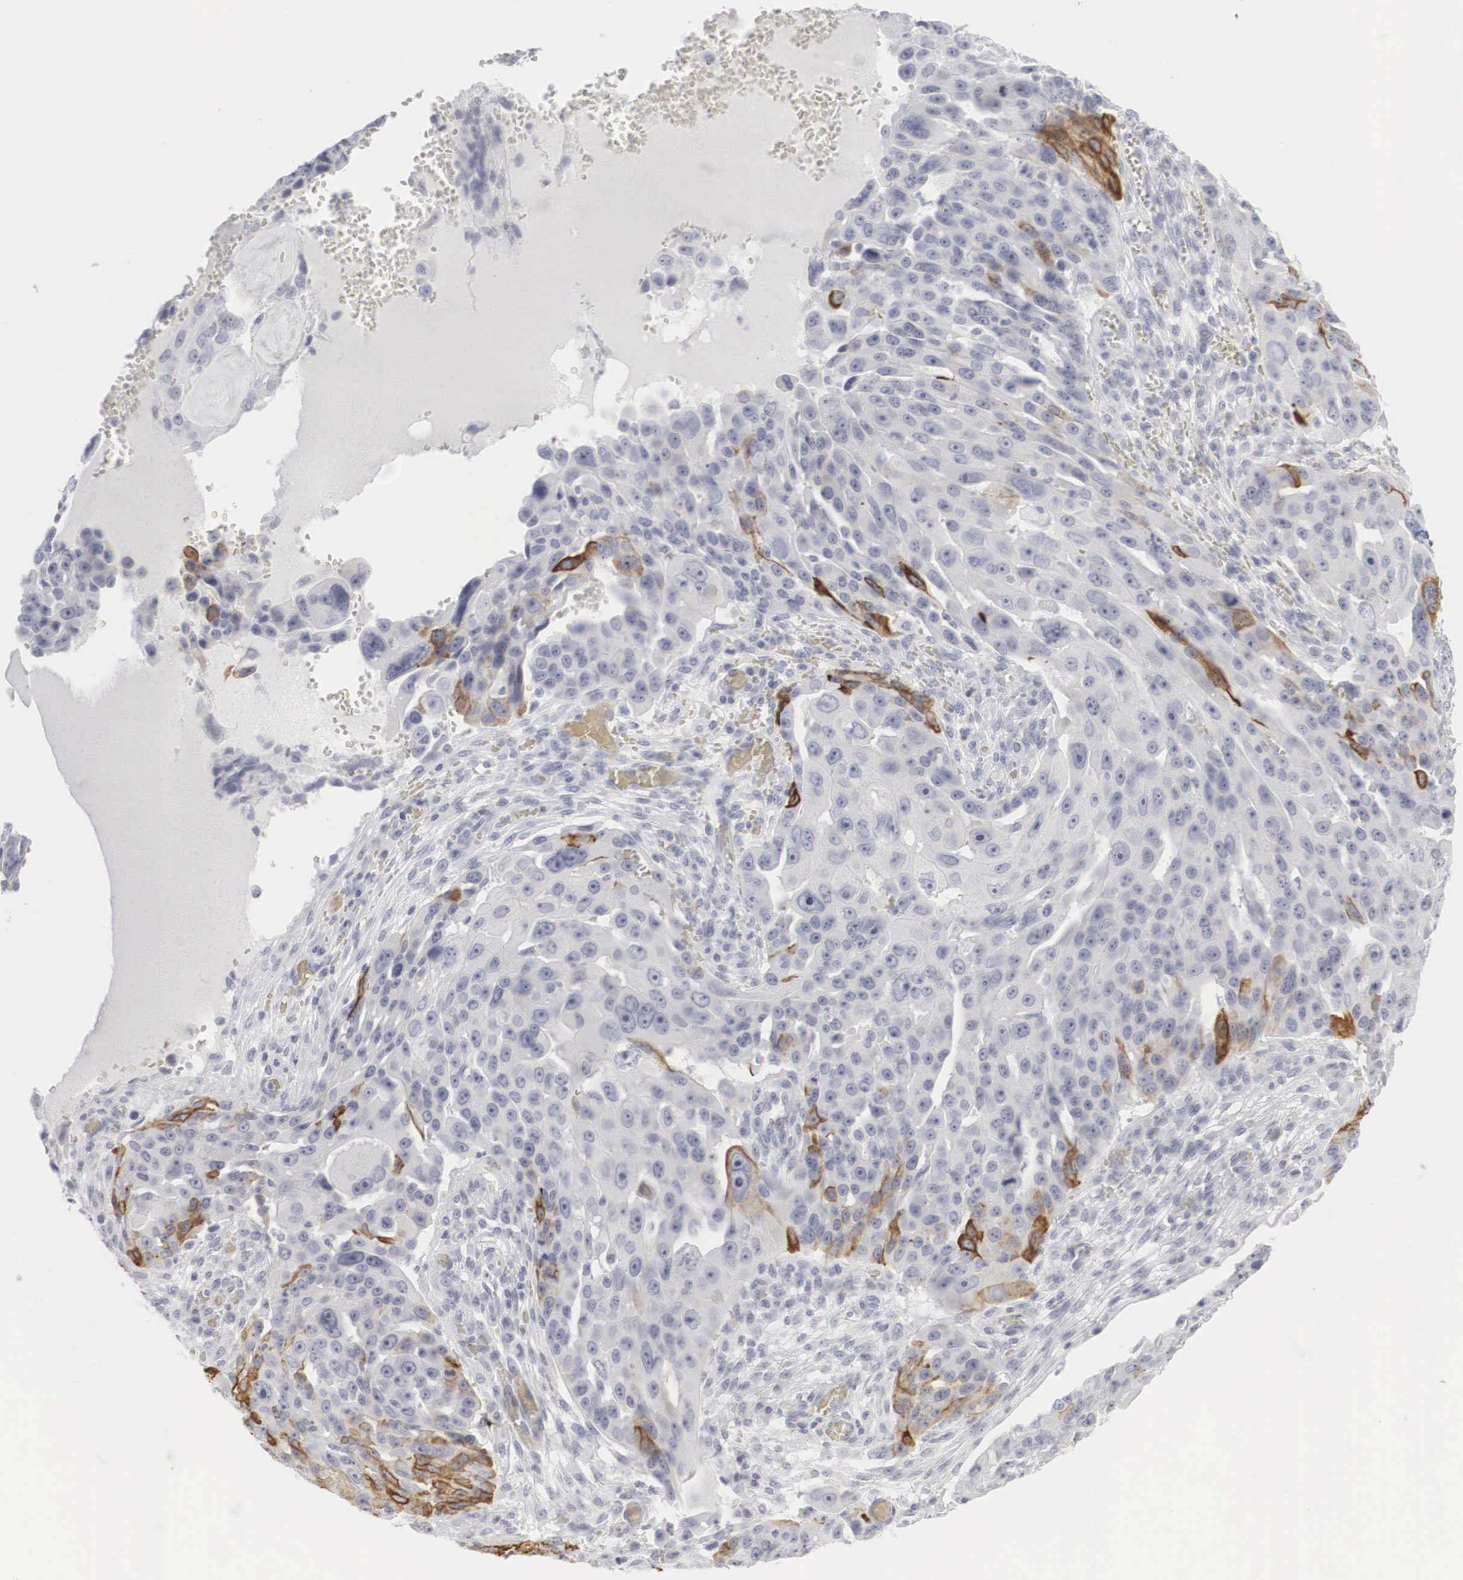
{"staining": {"intensity": "strong", "quantity": "<25%", "location": "cytoplasmic/membranous"}, "tissue": "ovarian cancer", "cell_type": "Tumor cells", "image_type": "cancer", "snomed": [{"axis": "morphology", "description": "Carcinoma, endometroid"}, {"axis": "topography", "description": "Ovary"}], "caption": "Ovarian endometroid carcinoma stained with immunohistochemistry (IHC) reveals strong cytoplasmic/membranous expression in approximately <25% of tumor cells.", "gene": "KRT14", "patient": {"sex": "female", "age": 75}}